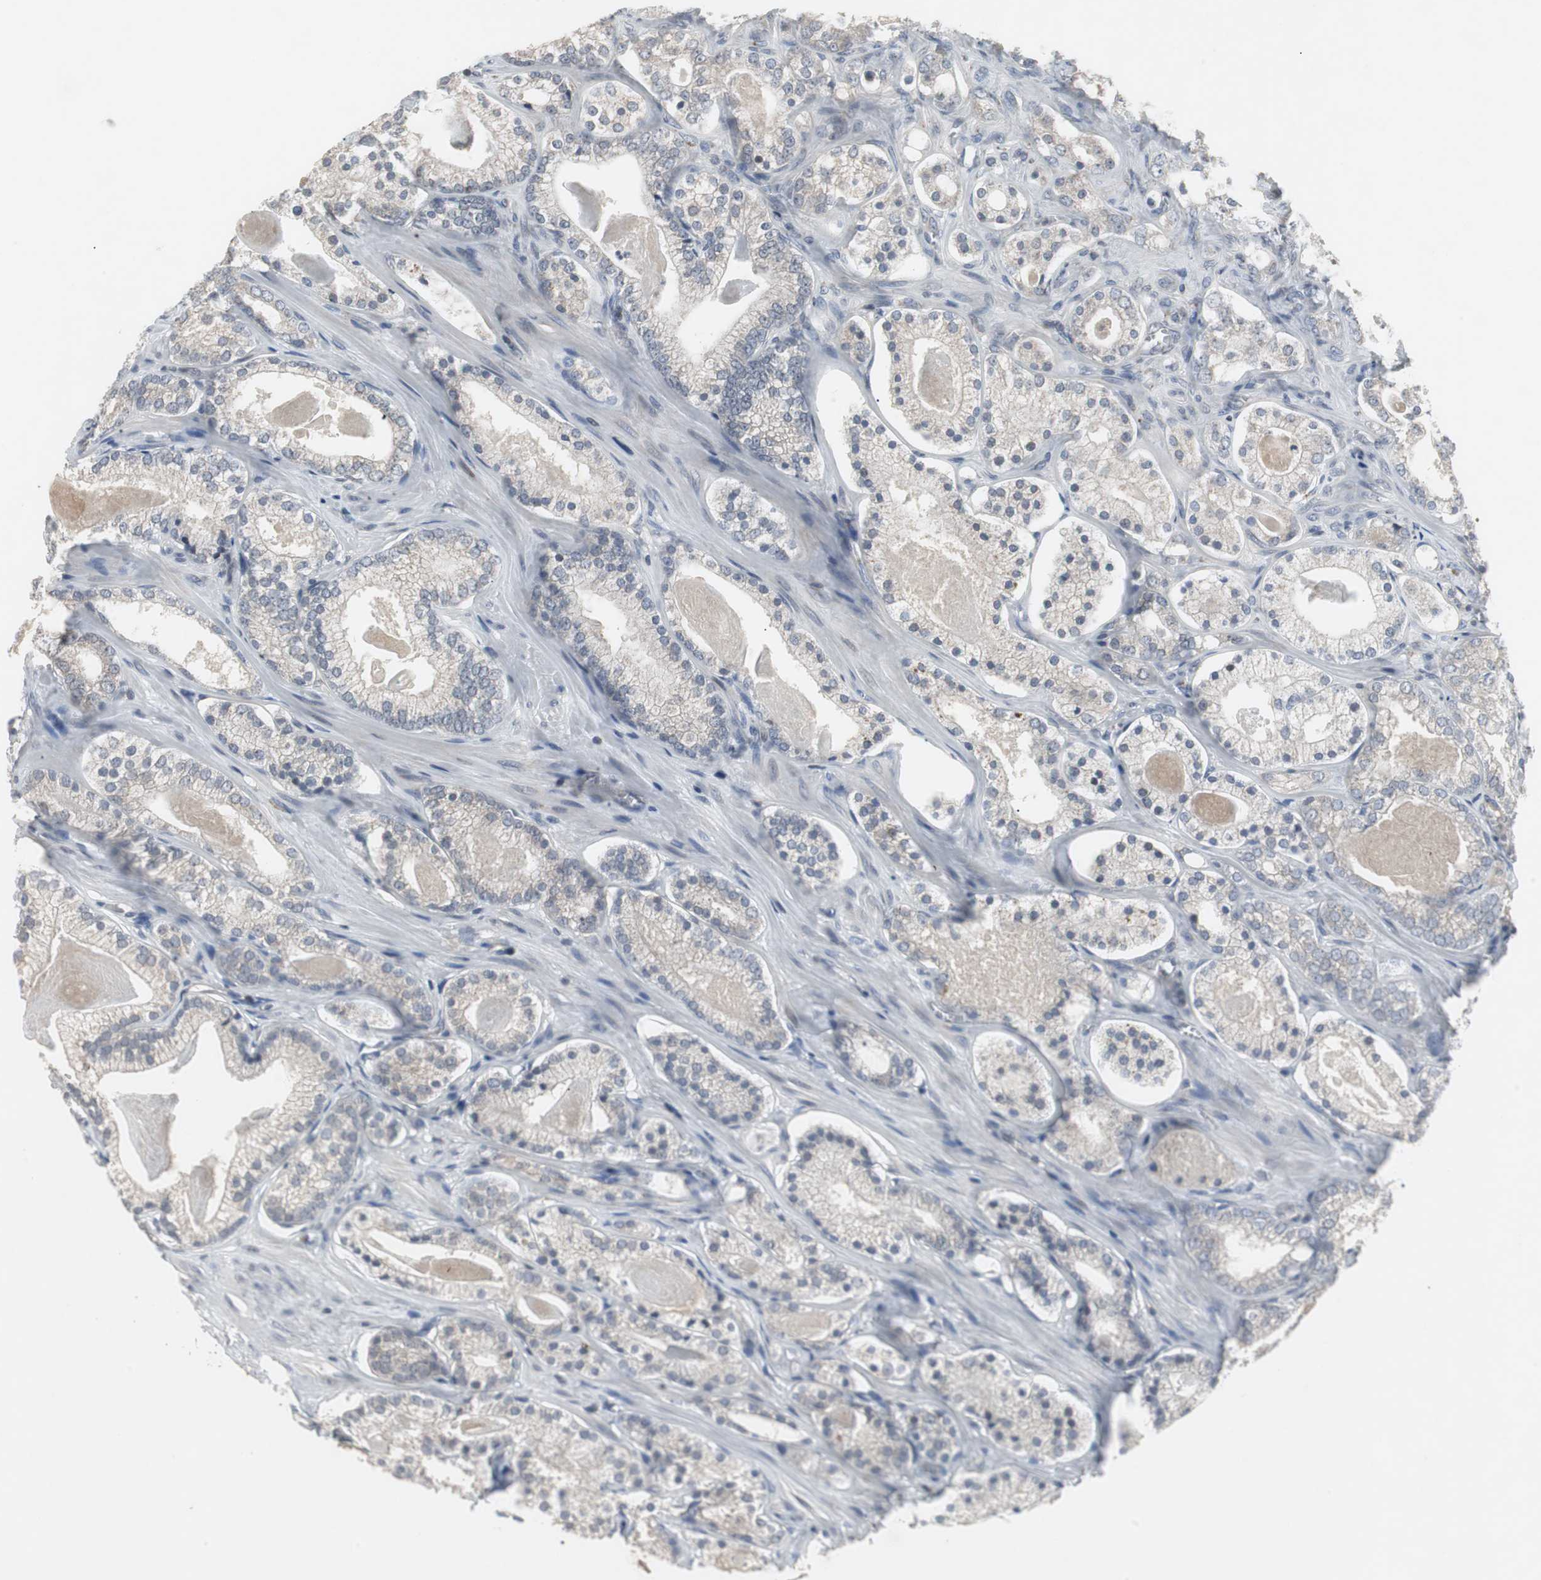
{"staining": {"intensity": "weak", "quantity": "25%-75%", "location": "cytoplasmic/membranous"}, "tissue": "prostate cancer", "cell_type": "Tumor cells", "image_type": "cancer", "snomed": [{"axis": "morphology", "description": "Adenocarcinoma, Low grade"}, {"axis": "topography", "description": "Prostate"}], "caption": "IHC micrograph of human low-grade adenocarcinoma (prostate) stained for a protein (brown), which demonstrates low levels of weak cytoplasmic/membranous staining in about 25%-75% of tumor cells.", "gene": "ZNF396", "patient": {"sex": "male", "age": 59}}